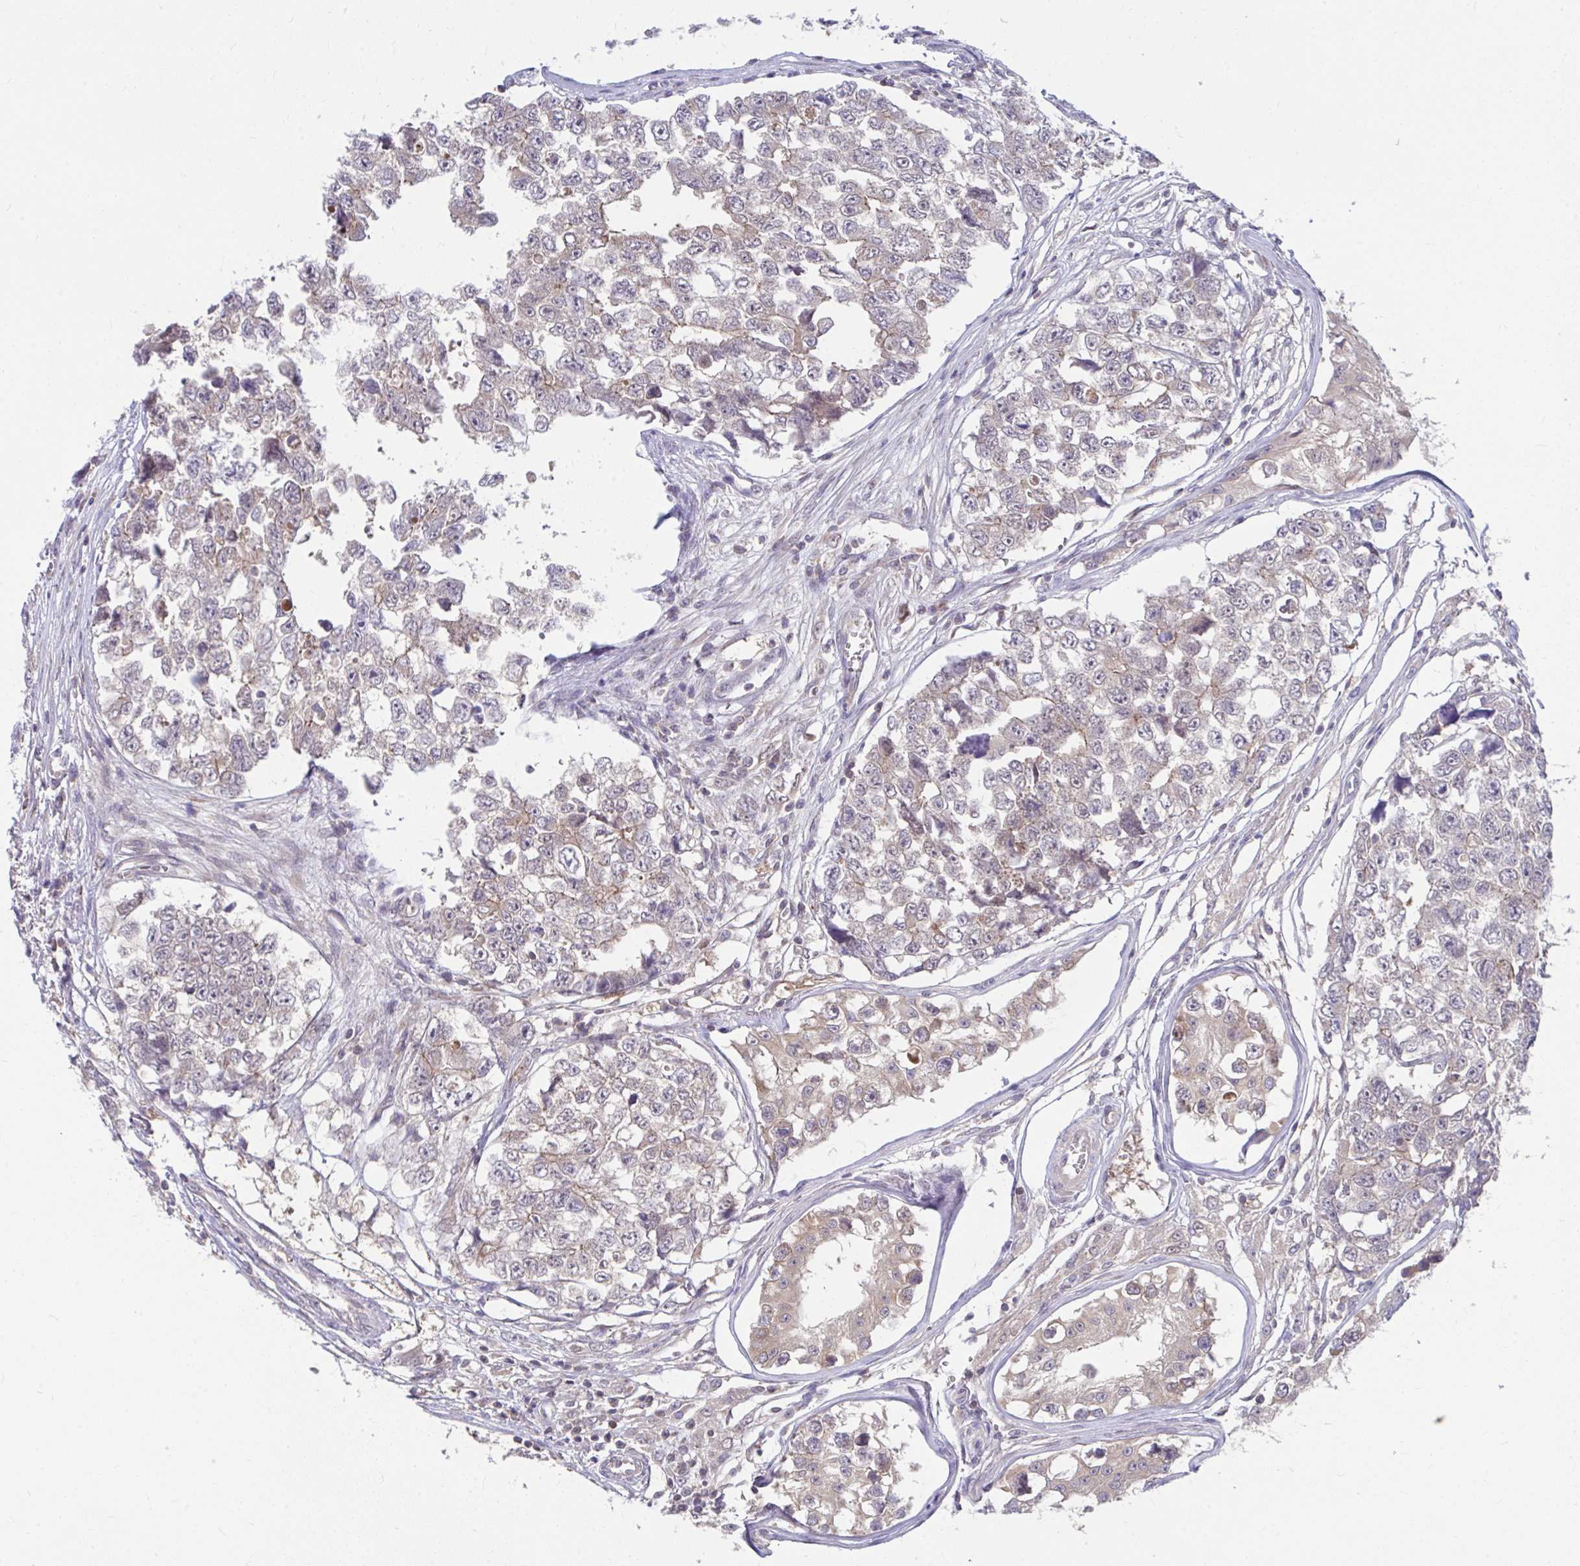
{"staining": {"intensity": "weak", "quantity": ">75%", "location": "cytoplasmic/membranous"}, "tissue": "testis cancer", "cell_type": "Tumor cells", "image_type": "cancer", "snomed": [{"axis": "morphology", "description": "Carcinoma, Embryonal, NOS"}, {"axis": "topography", "description": "Testis"}], "caption": "Testis embryonal carcinoma stained with DAB immunohistochemistry shows low levels of weak cytoplasmic/membranous expression in about >75% of tumor cells. The protein is stained brown, and the nuclei are stained in blue (DAB IHC with brightfield microscopy, high magnification).", "gene": "PCDHB7", "patient": {"sex": "male", "age": 18}}